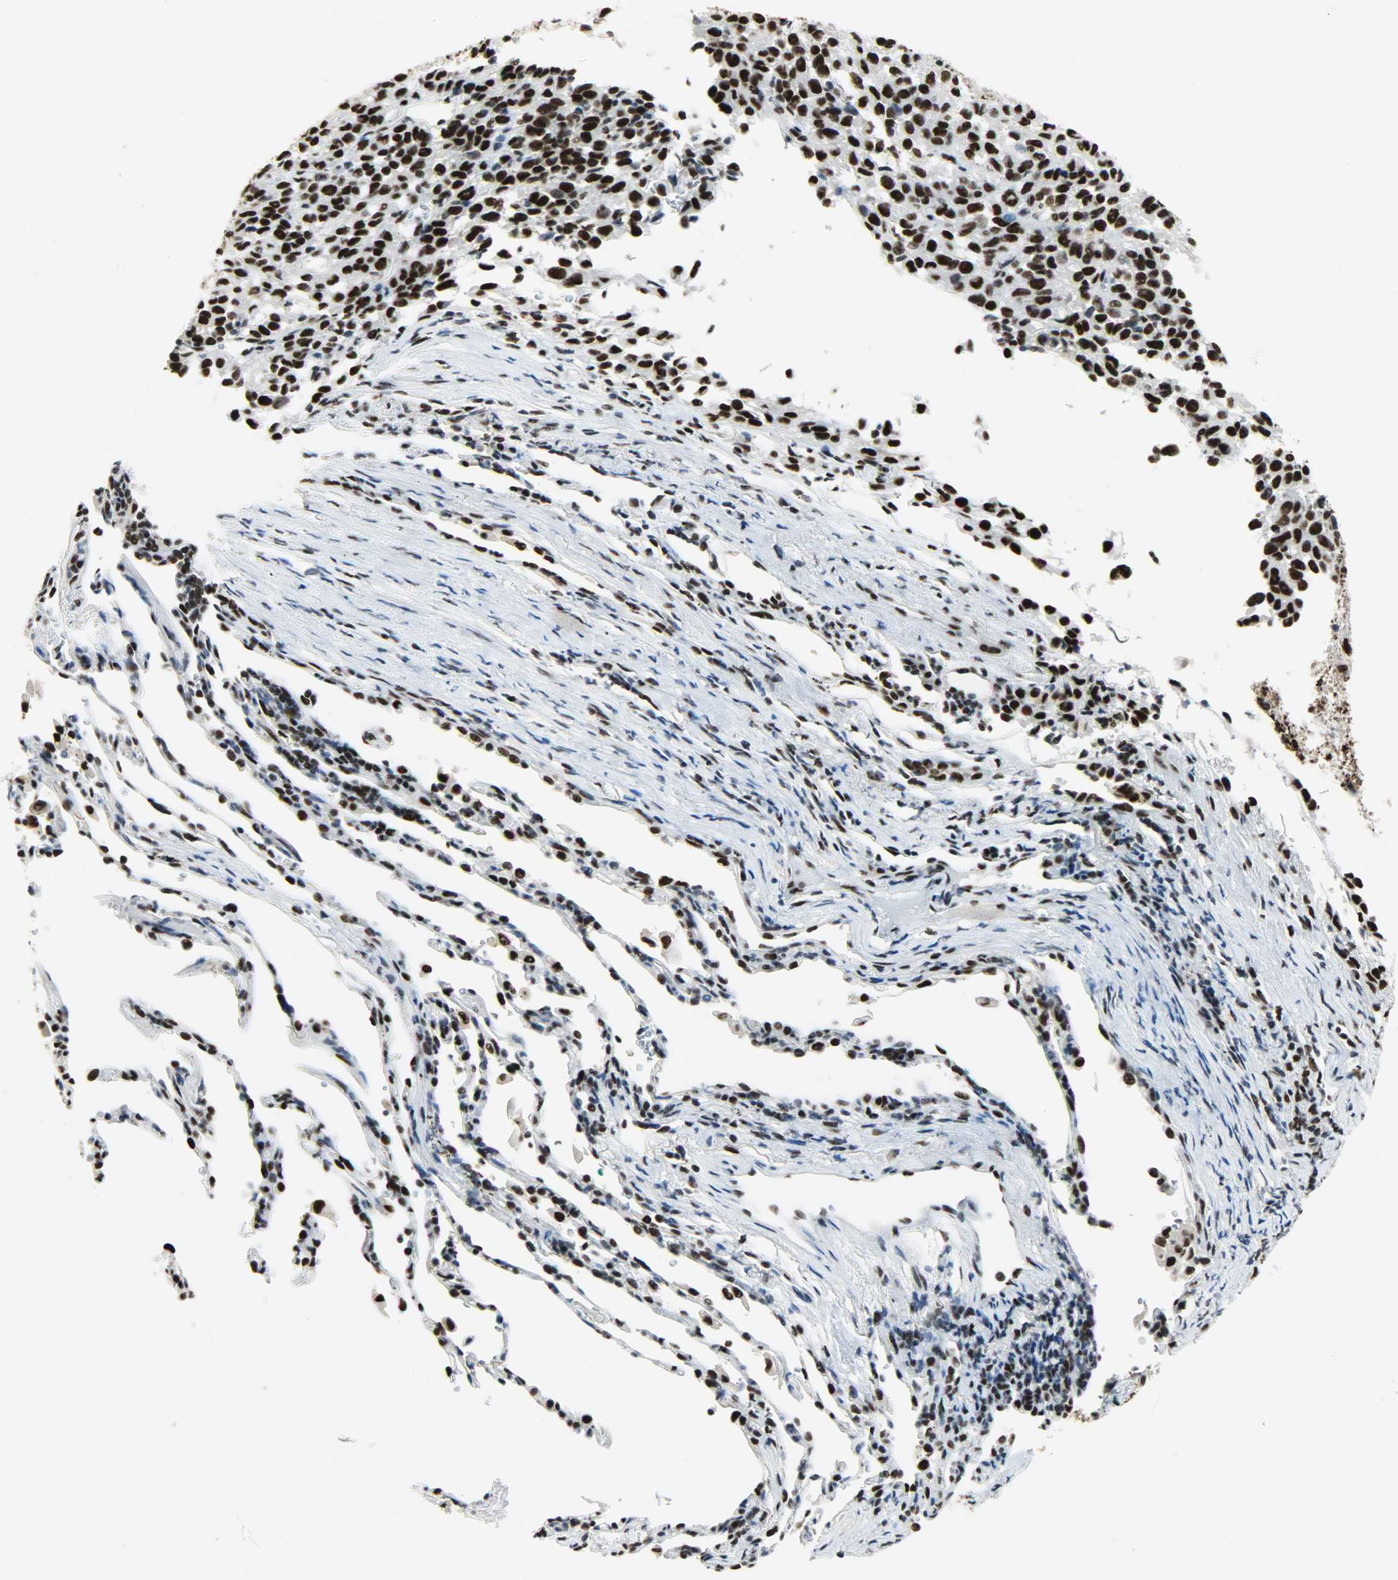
{"staining": {"intensity": "strong", "quantity": ">75%", "location": "nuclear"}, "tissue": "melanoma", "cell_type": "Tumor cells", "image_type": "cancer", "snomed": [{"axis": "morphology", "description": "Malignant melanoma, Metastatic site"}, {"axis": "topography", "description": "Lung"}], "caption": "Malignant melanoma (metastatic site) stained for a protein demonstrates strong nuclear positivity in tumor cells. (Stains: DAB (3,3'-diaminobenzidine) in brown, nuclei in blue, Microscopy: brightfield microscopy at high magnification).", "gene": "SSB", "patient": {"sex": "male", "age": 64}}